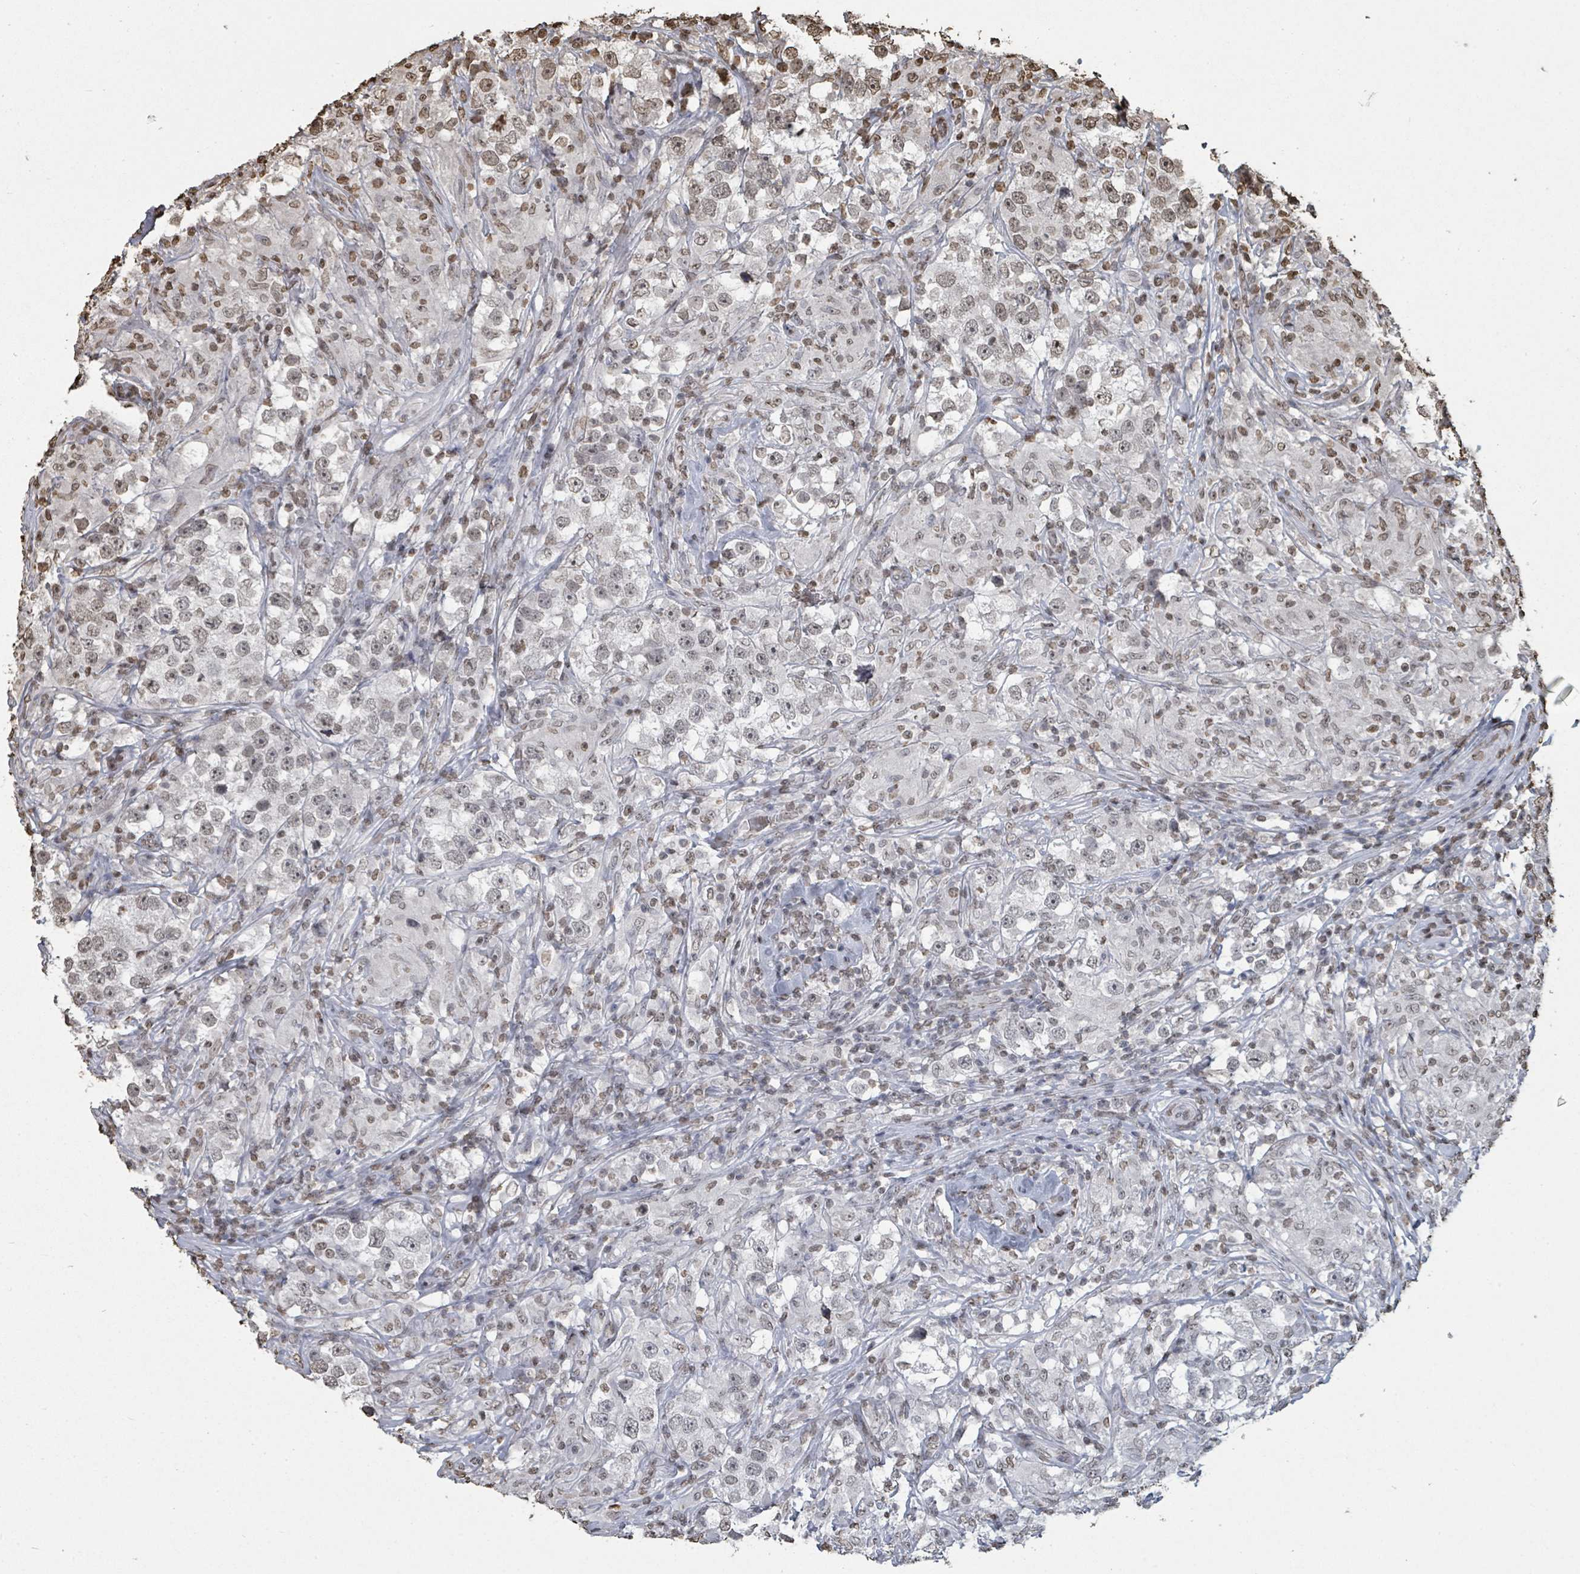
{"staining": {"intensity": "weak", "quantity": "<25%", "location": "nuclear"}, "tissue": "testis cancer", "cell_type": "Tumor cells", "image_type": "cancer", "snomed": [{"axis": "morphology", "description": "Seminoma, NOS"}, {"axis": "topography", "description": "Testis"}], "caption": "Immunohistochemical staining of human seminoma (testis) shows no significant staining in tumor cells.", "gene": "MRPS12", "patient": {"sex": "male", "age": 46}}